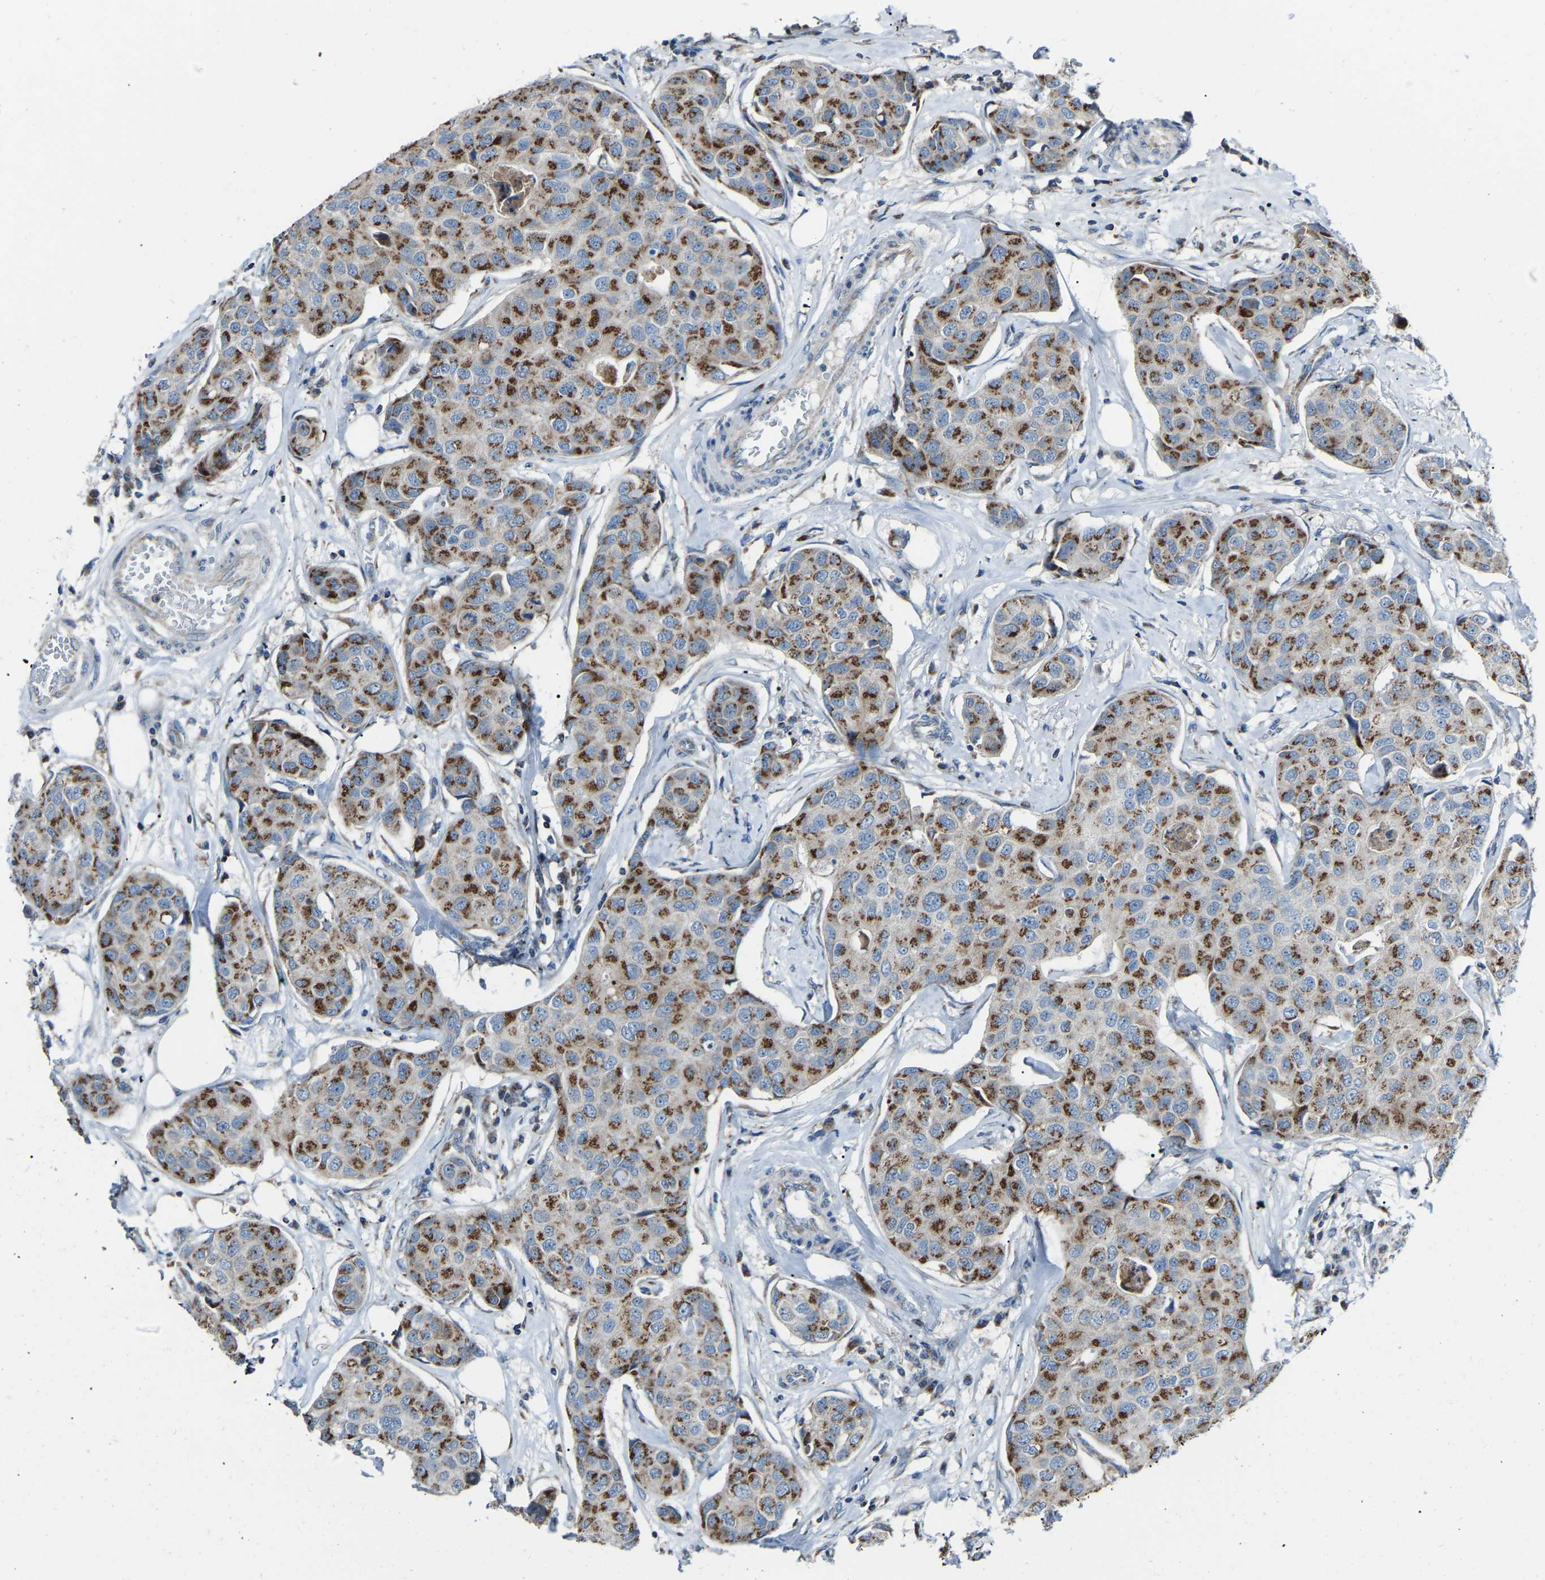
{"staining": {"intensity": "moderate", "quantity": ">75%", "location": "cytoplasmic/membranous"}, "tissue": "breast cancer", "cell_type": "Tumor cells", "image_type": "cancer", "snomed": [{"axis": "morphology", "description": "Duct carcinoma"}, {"axis": "topography", "description": "Breast"}], "caption": "Immunohistochemical staining of breast cancer displays medium levels of moderate cytoplasmic/membranous expression in about >75% of tumor cells.", "gene": "CANT1", "patient": {"sex": "female", "age": 80}}